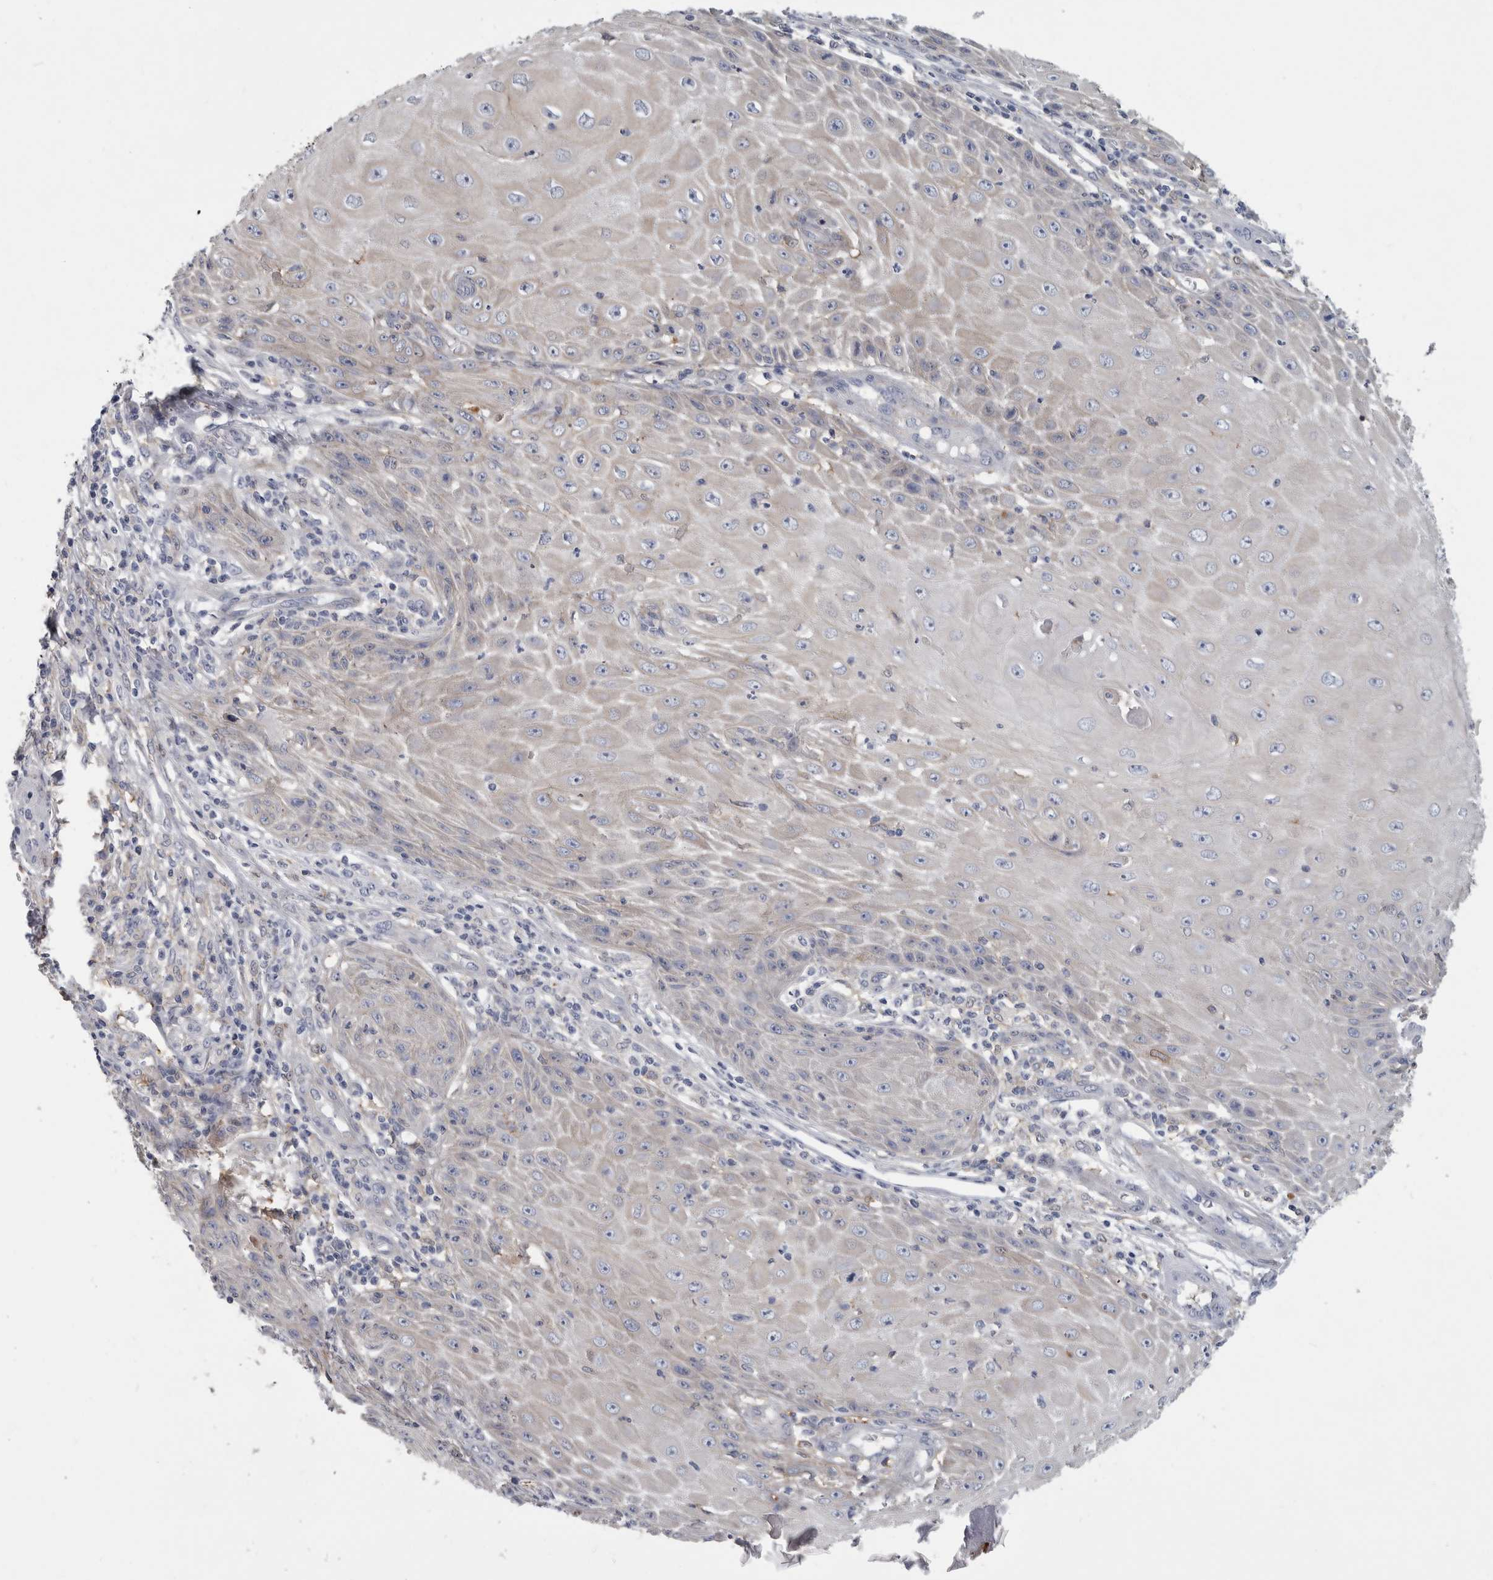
{"staining": {"intensity": "negative", "quantity": "none", "location": "none"}, "tissue": "skin cancer", "cell_type": "Tumor cells", "image_type": "cancer", "snomed": [{"axis": "morphology", "description": "Squamous cell carcinoma, NOS"}, {"axis": "topography", "description": "Skin"}], "caption": "The IHC micrograph has no significant positivity in tumor cells of squamous cell carcinoma (skin) tissue.", "gene": "DNAJC24", "patient": {"sex": "female", "age": 73}}